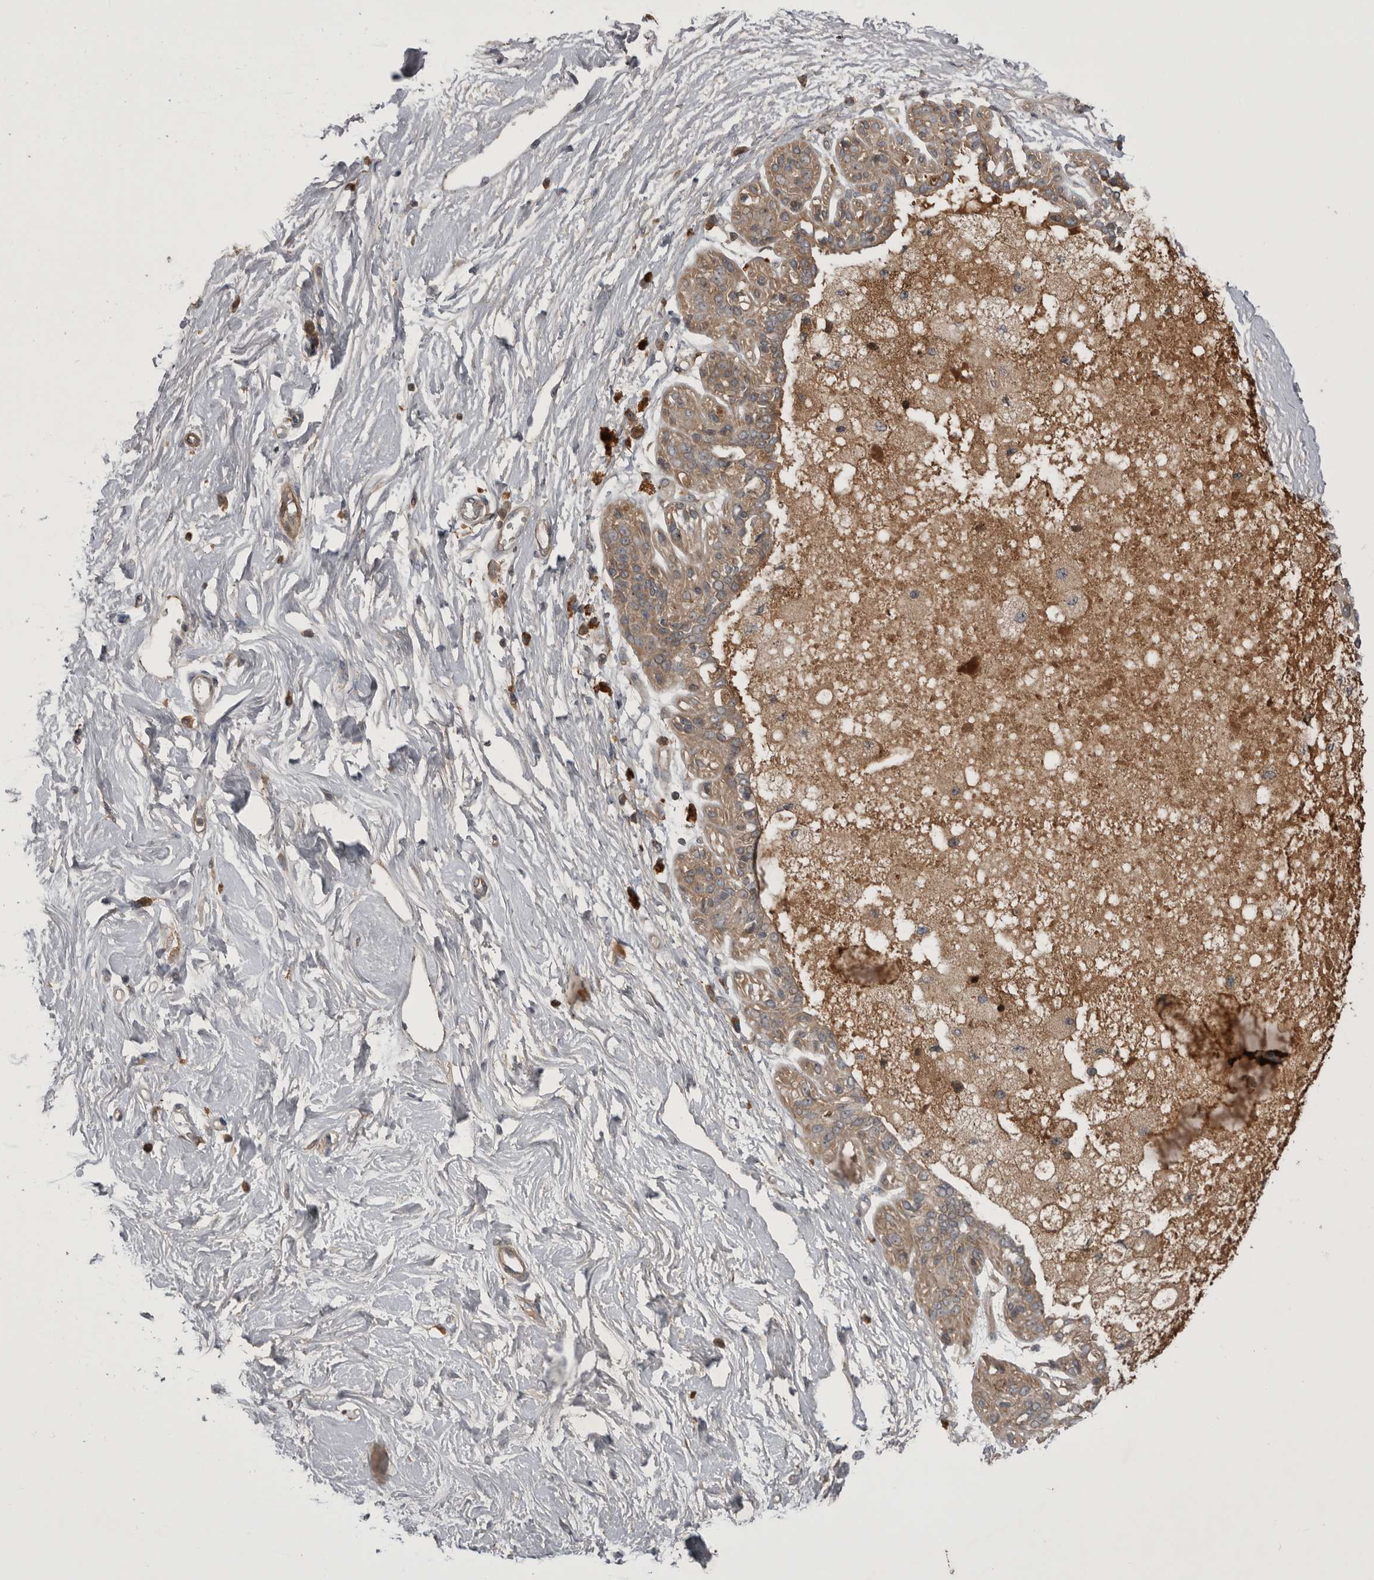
{"staining": {"intensity": "negative", "quantity": "none", "location": "none"}, "tissue": "breast", "cell_type": "Adipocytes", "image_type": "normal", "snomed": [{"axis": "morphology", "description": "Normal tissue, NOS"}, {"axis": "topography", "description": "Breast"}], "caption": "Adipocytes are negative for protein expression in benign human breast. (Immunohistochemistry (ihc), brightfield microscopy, high magnification).", "gene": "RAB3GAP2", "patient": {"sex": "female", "age": 45}}